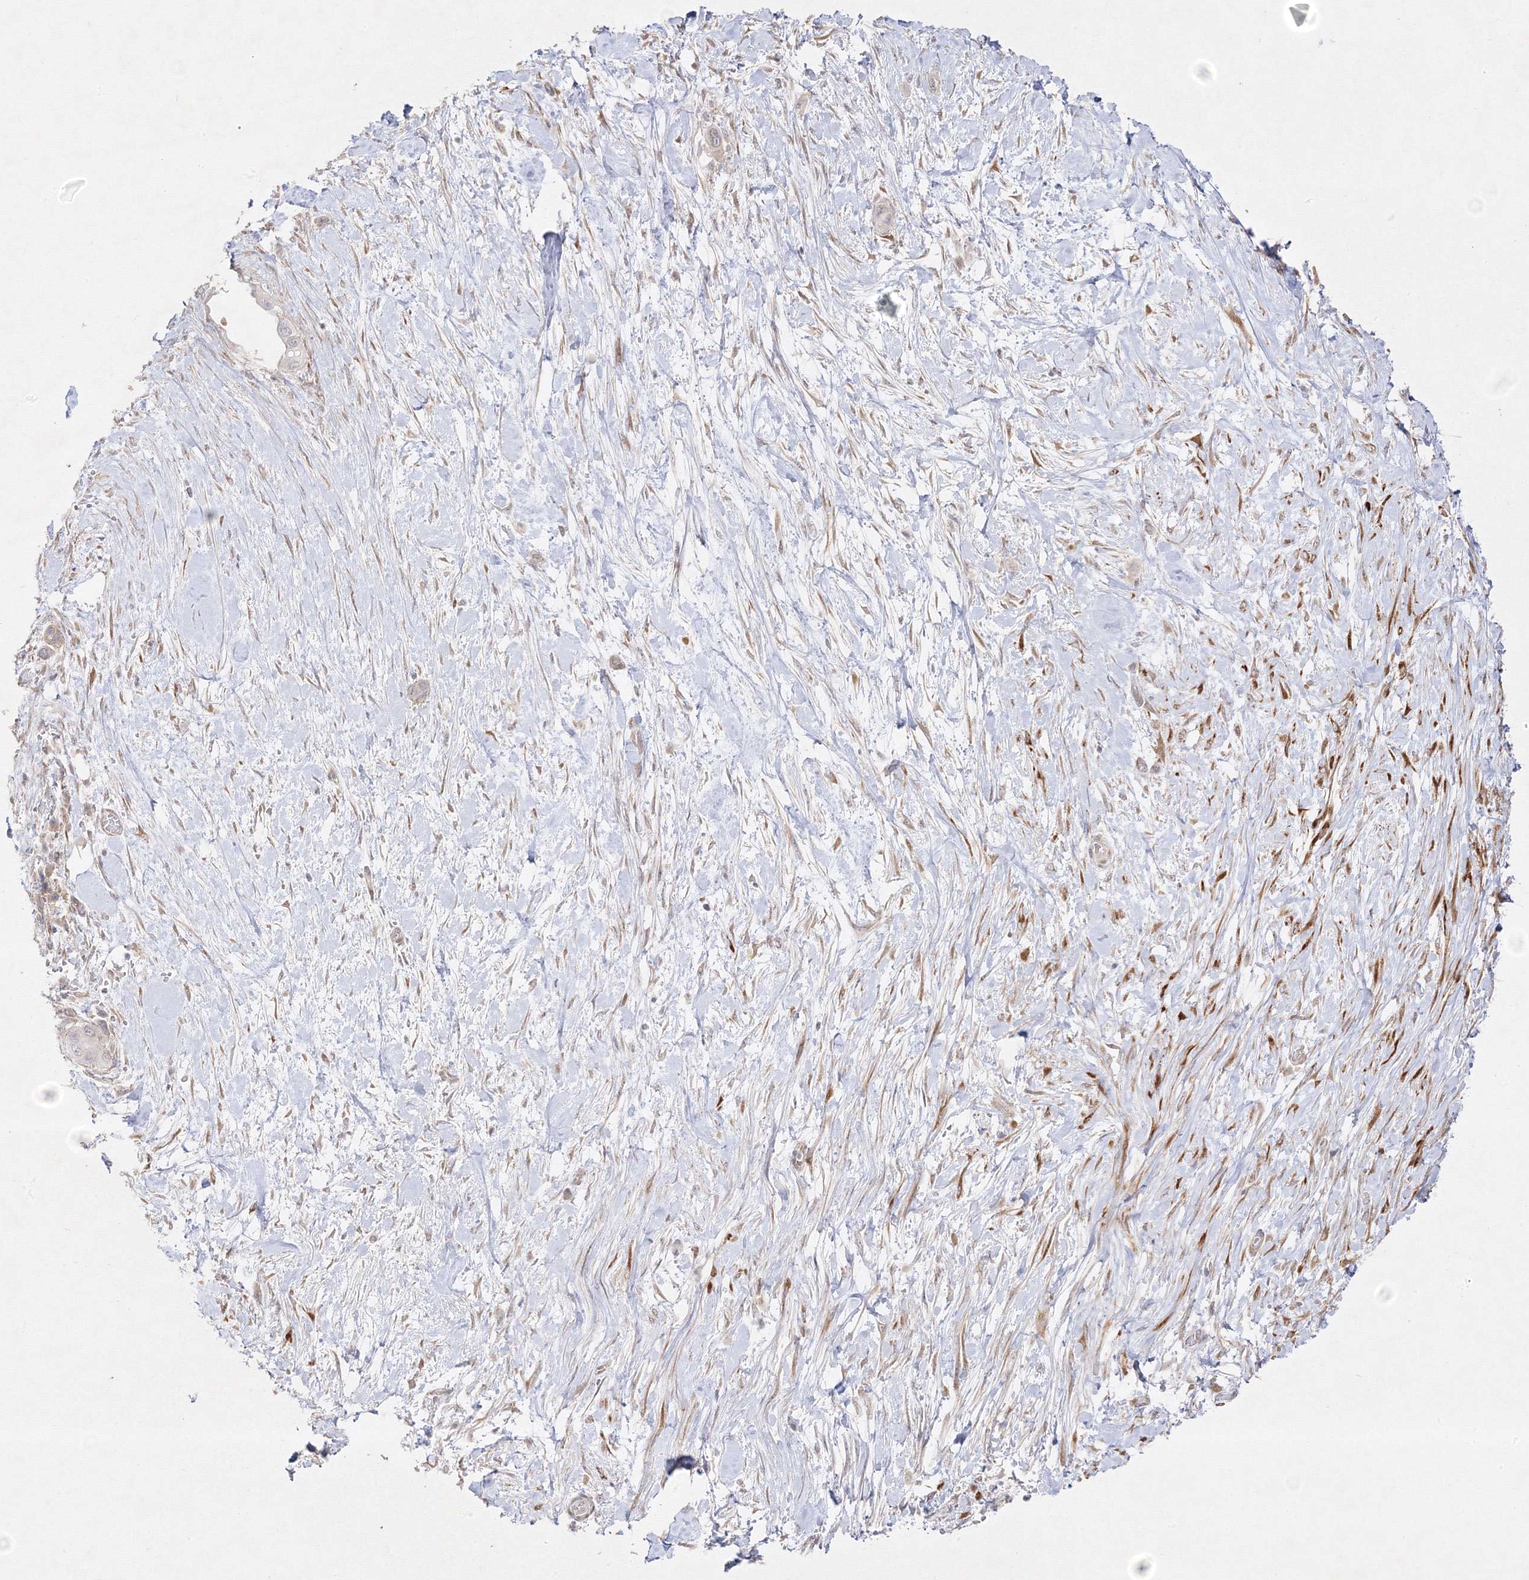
{"staining": {"intensity": "weak", "quantity": "<25%", "location": "cytoplasmic/membranous"}, "tissue": "pancreatic cancer", "cell_type": "Tumor cells", "image_type": "cancer", "snomed": [{"axis": "morphology", "description": "Adenocarcinoma, NOS"}, {"axis": "topography", "description": "Pancreas"}], "caption": "Protein analysis of pancreatic cancer demonstrates no significant expression in tumor cells. (IHC, brightfield microscopy, high magnification).", "gene": "C2CD2", "patient": {"sex": "male", "age": 68}}